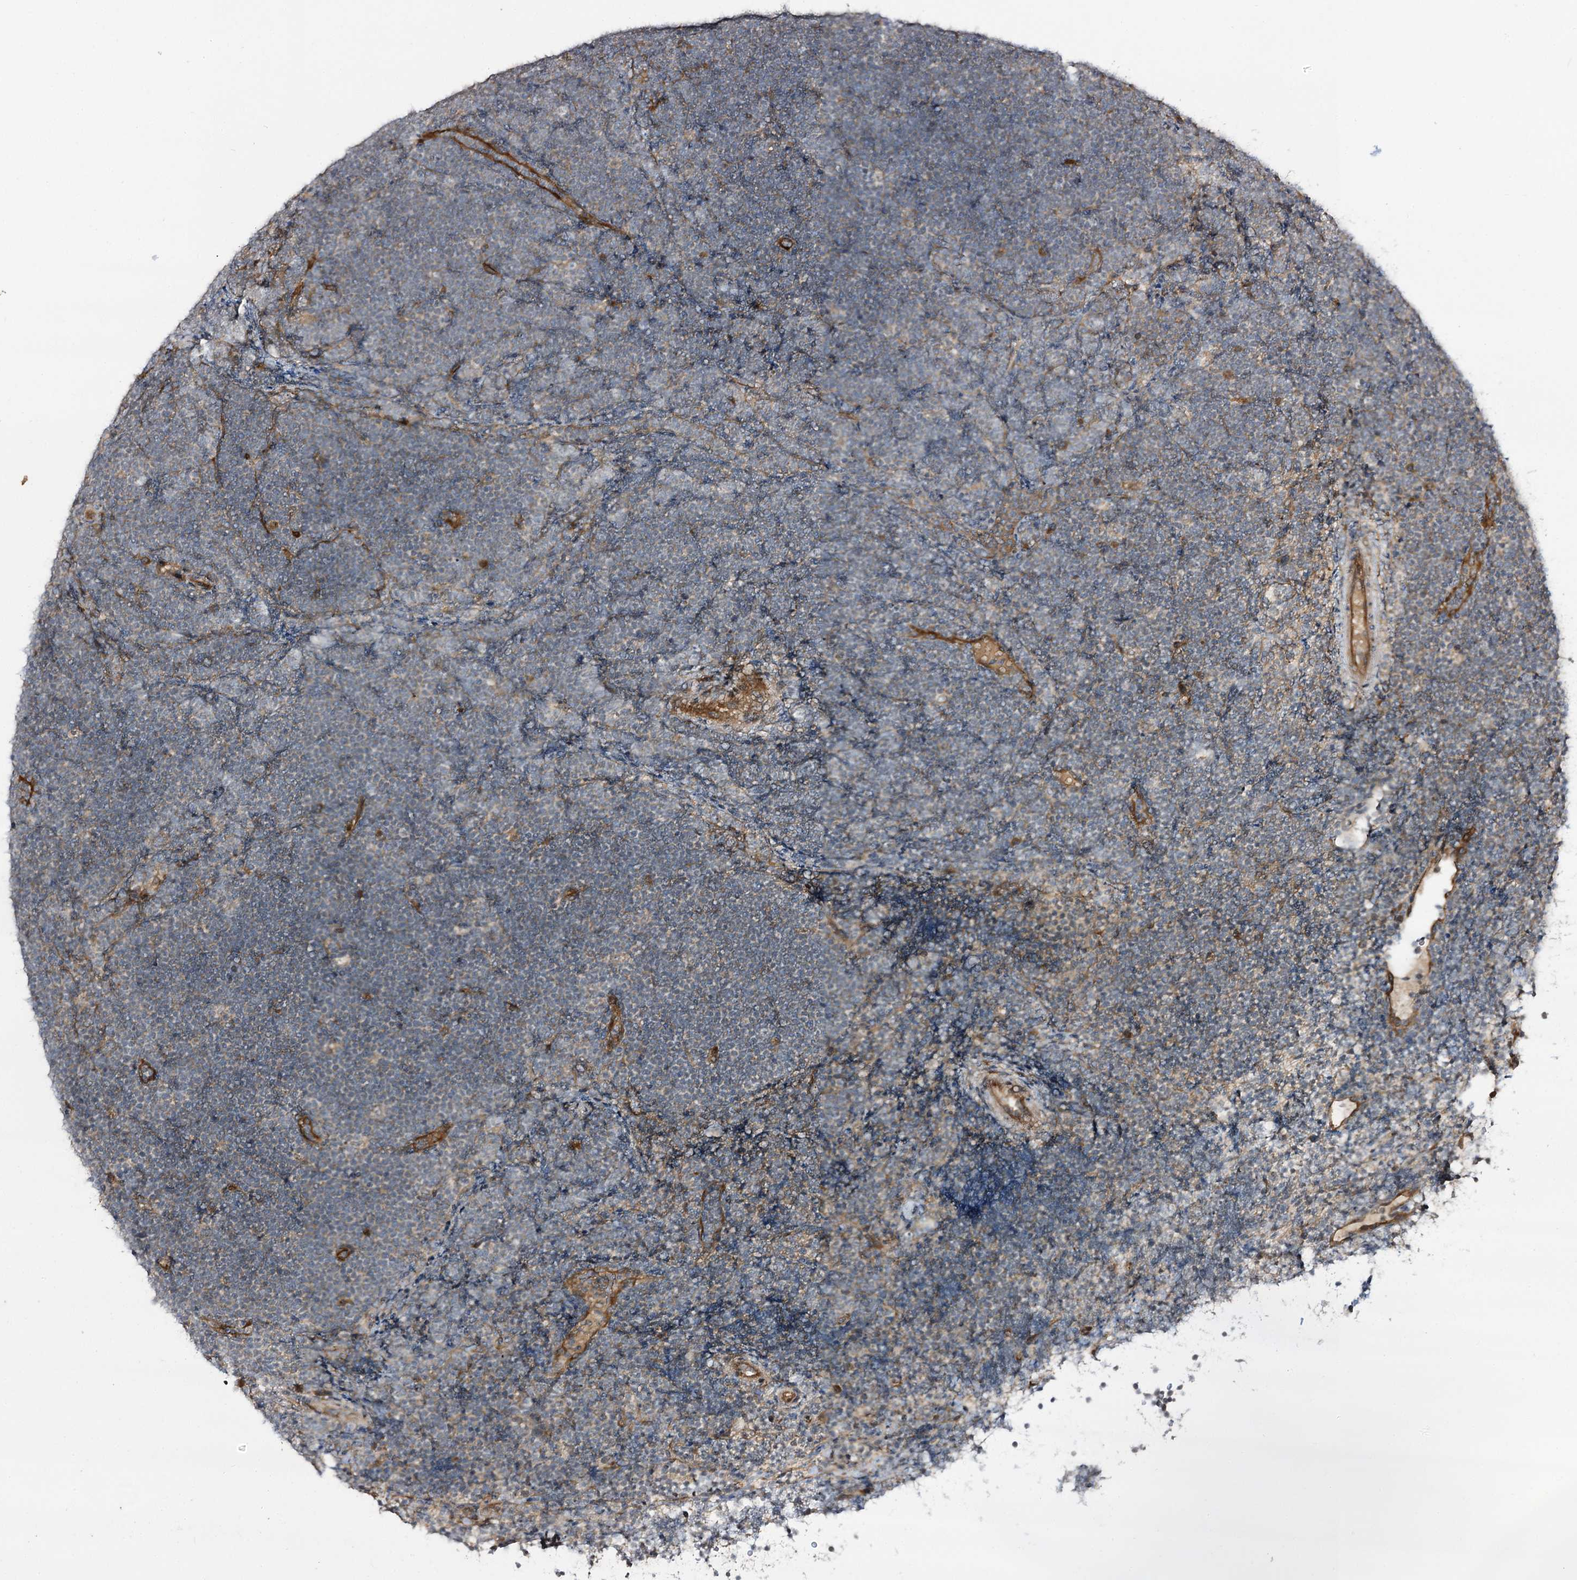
{"staining": {"intensity": "negative", "quantity": "none", "location": "none"}, "tissue": "lymphoma", "cell_type": "Tumor cells", "image_type": "cancer", "snomed": [{"axis": "morphology", "description": "Malignant lymphoma, non-Hodgkin's type, High grade"}, {"axis": "topography", "description": "Lymph node"}], "caption": "High-grade malignant lymphoma, non-Hodgkin's type stained for a protein using immunohistochemistry (IHC) displays no expression tumor cells.", "gene": "C11orf80", "patient": {"sex": "male", "age": 13}}